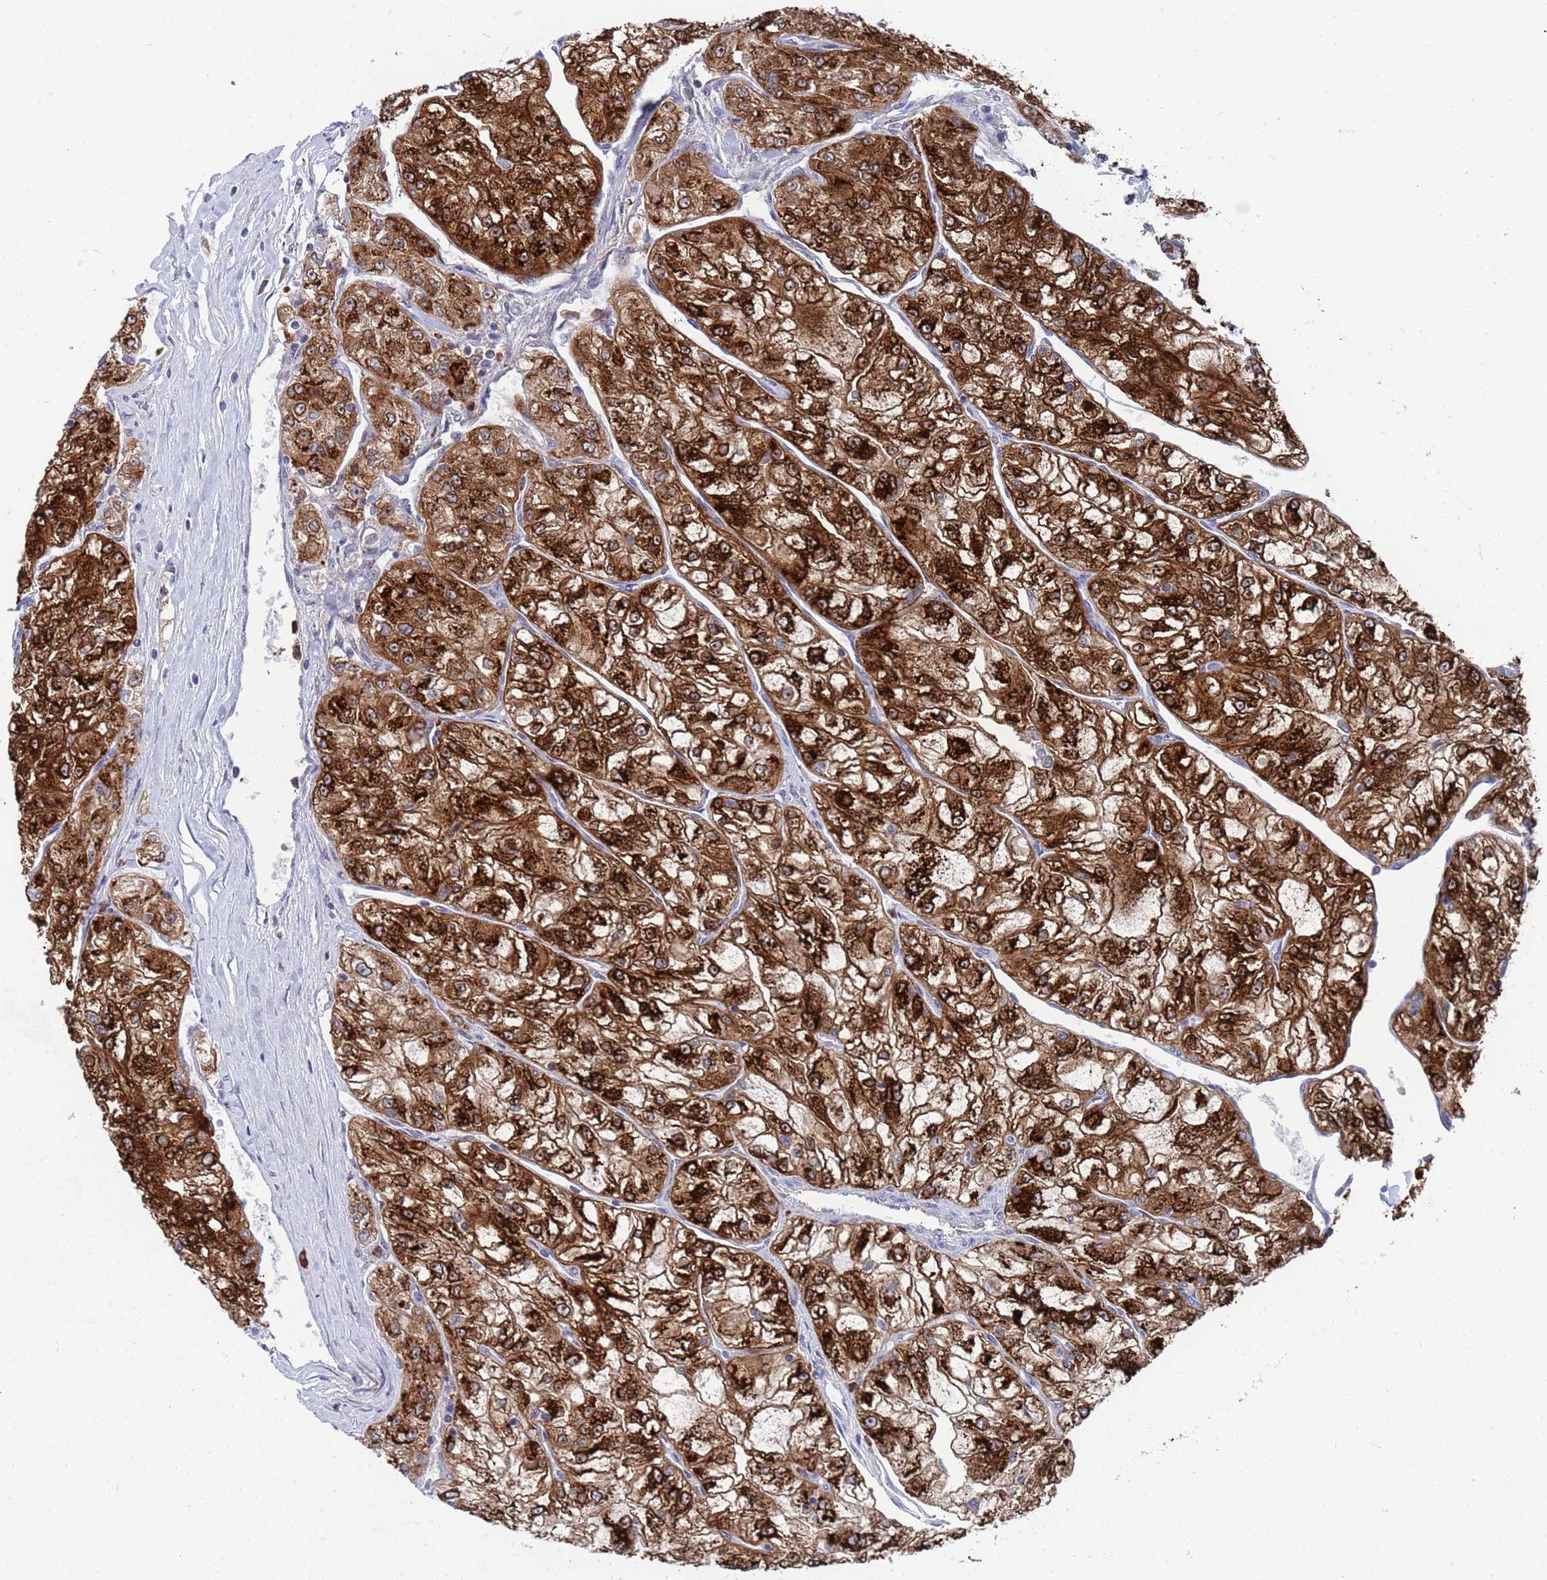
{"staining": {"intensity": "strong", "quantity": ">75%", "location": "cytoplasmic/membranous,nuclear"}, "tissue": "renal cancer", "cell_type": "Tumor cells", "image_type": "cancer", "snomed": [{"axis": "morphology", "description": "Adenocarcinoma, NOS"}, {"axis": "topography", "description": "Kidney"}], "caption": "Renal adenocarcinoma stained with a brown dye reveals strong cytoplasmic/membranous and nuclear positive positivity in approximately >75% of tumor cells.", "gene": "TMBIM6", "patient": {"sex": "female", "age": 72}}